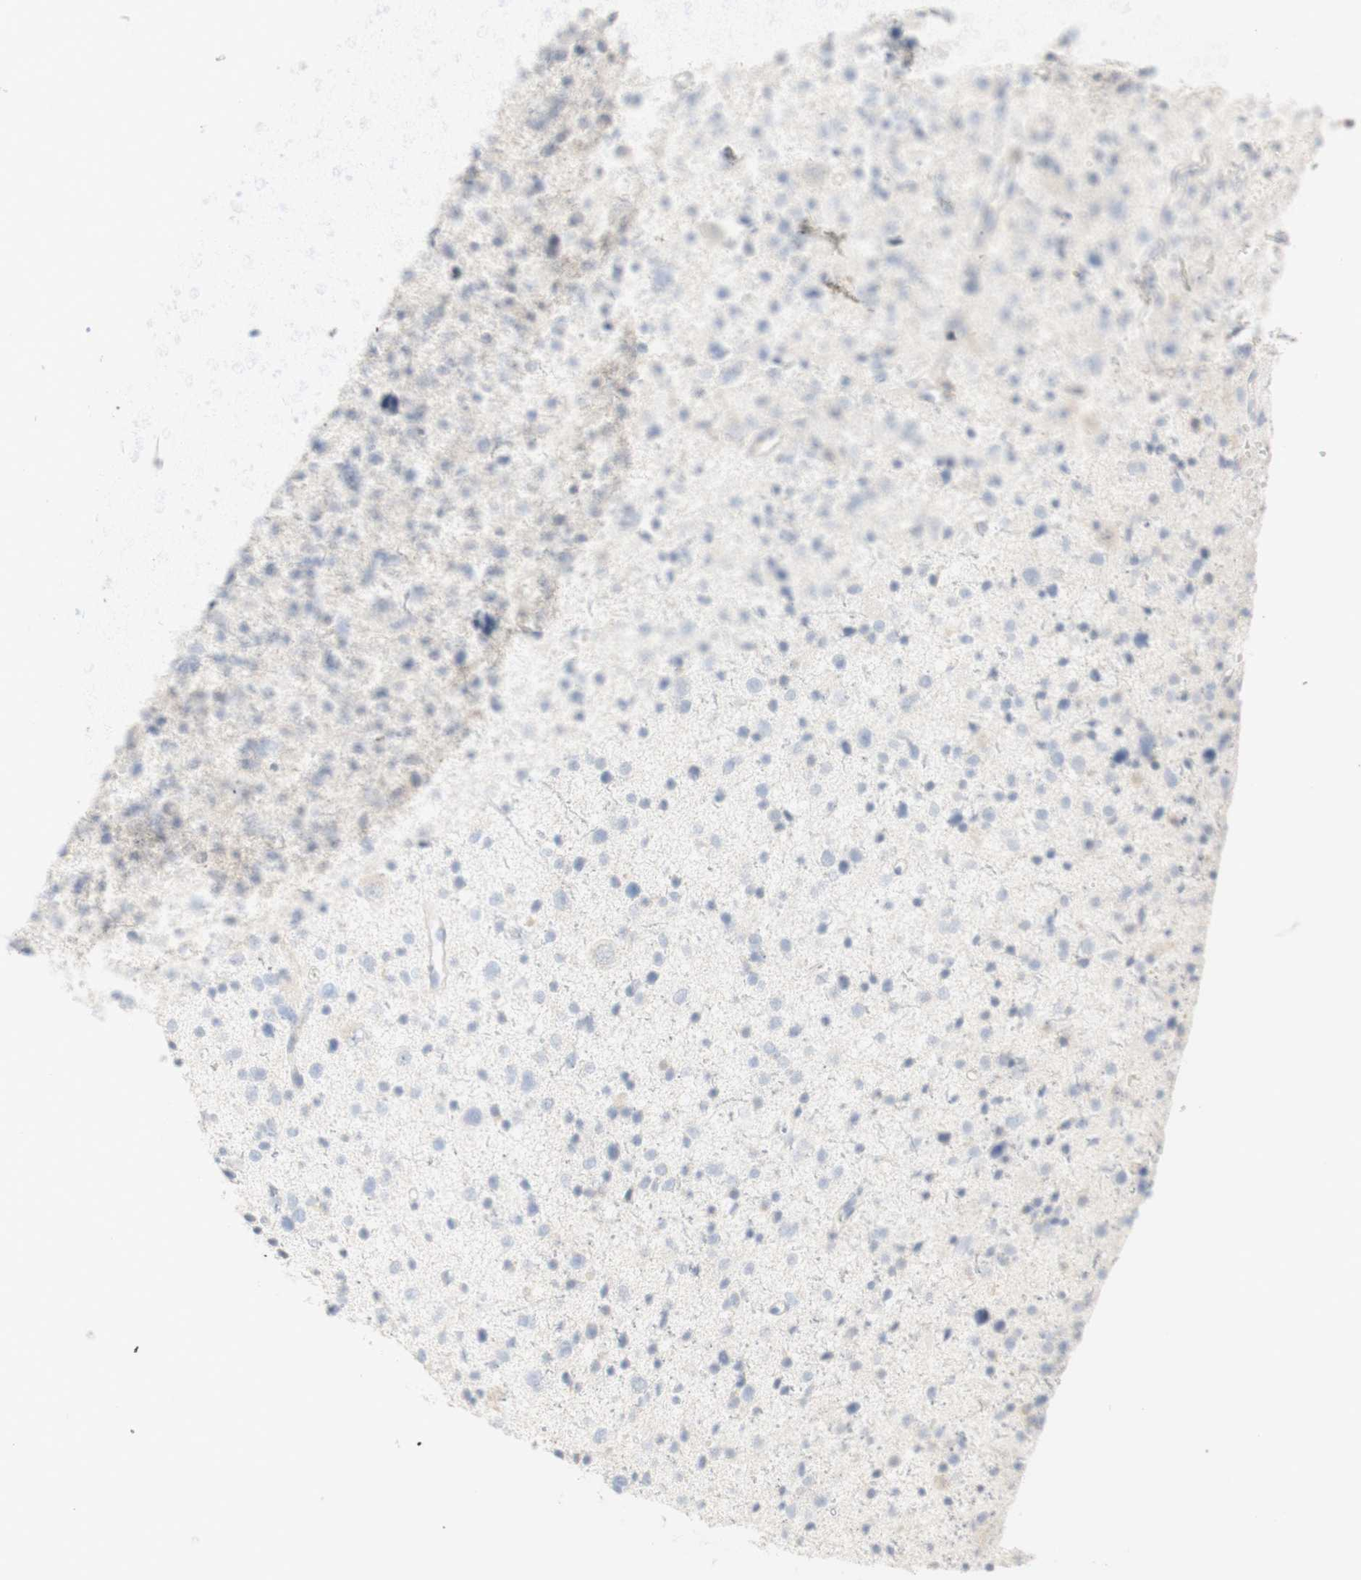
{"staining": {"intensity": "negative", "quantity": "none", "location": "none"}, "tissue": "glioma", "cell_type": "Tumor cells", "image_type": "cancer", "snomed": [{"axis": "morphology", "description": "Glioma, malignant, Low grade"}, {"axis": "topography", "description": "Brain"}], "caption": "Tumor cells are negative for brown protein staining in malignant glioma (low-grade). (DAB IHC visualized using brightfield microscopy, high magnification).", "gene": "B4GALNT3", "patient": {"sex": "female", "age": 37}}